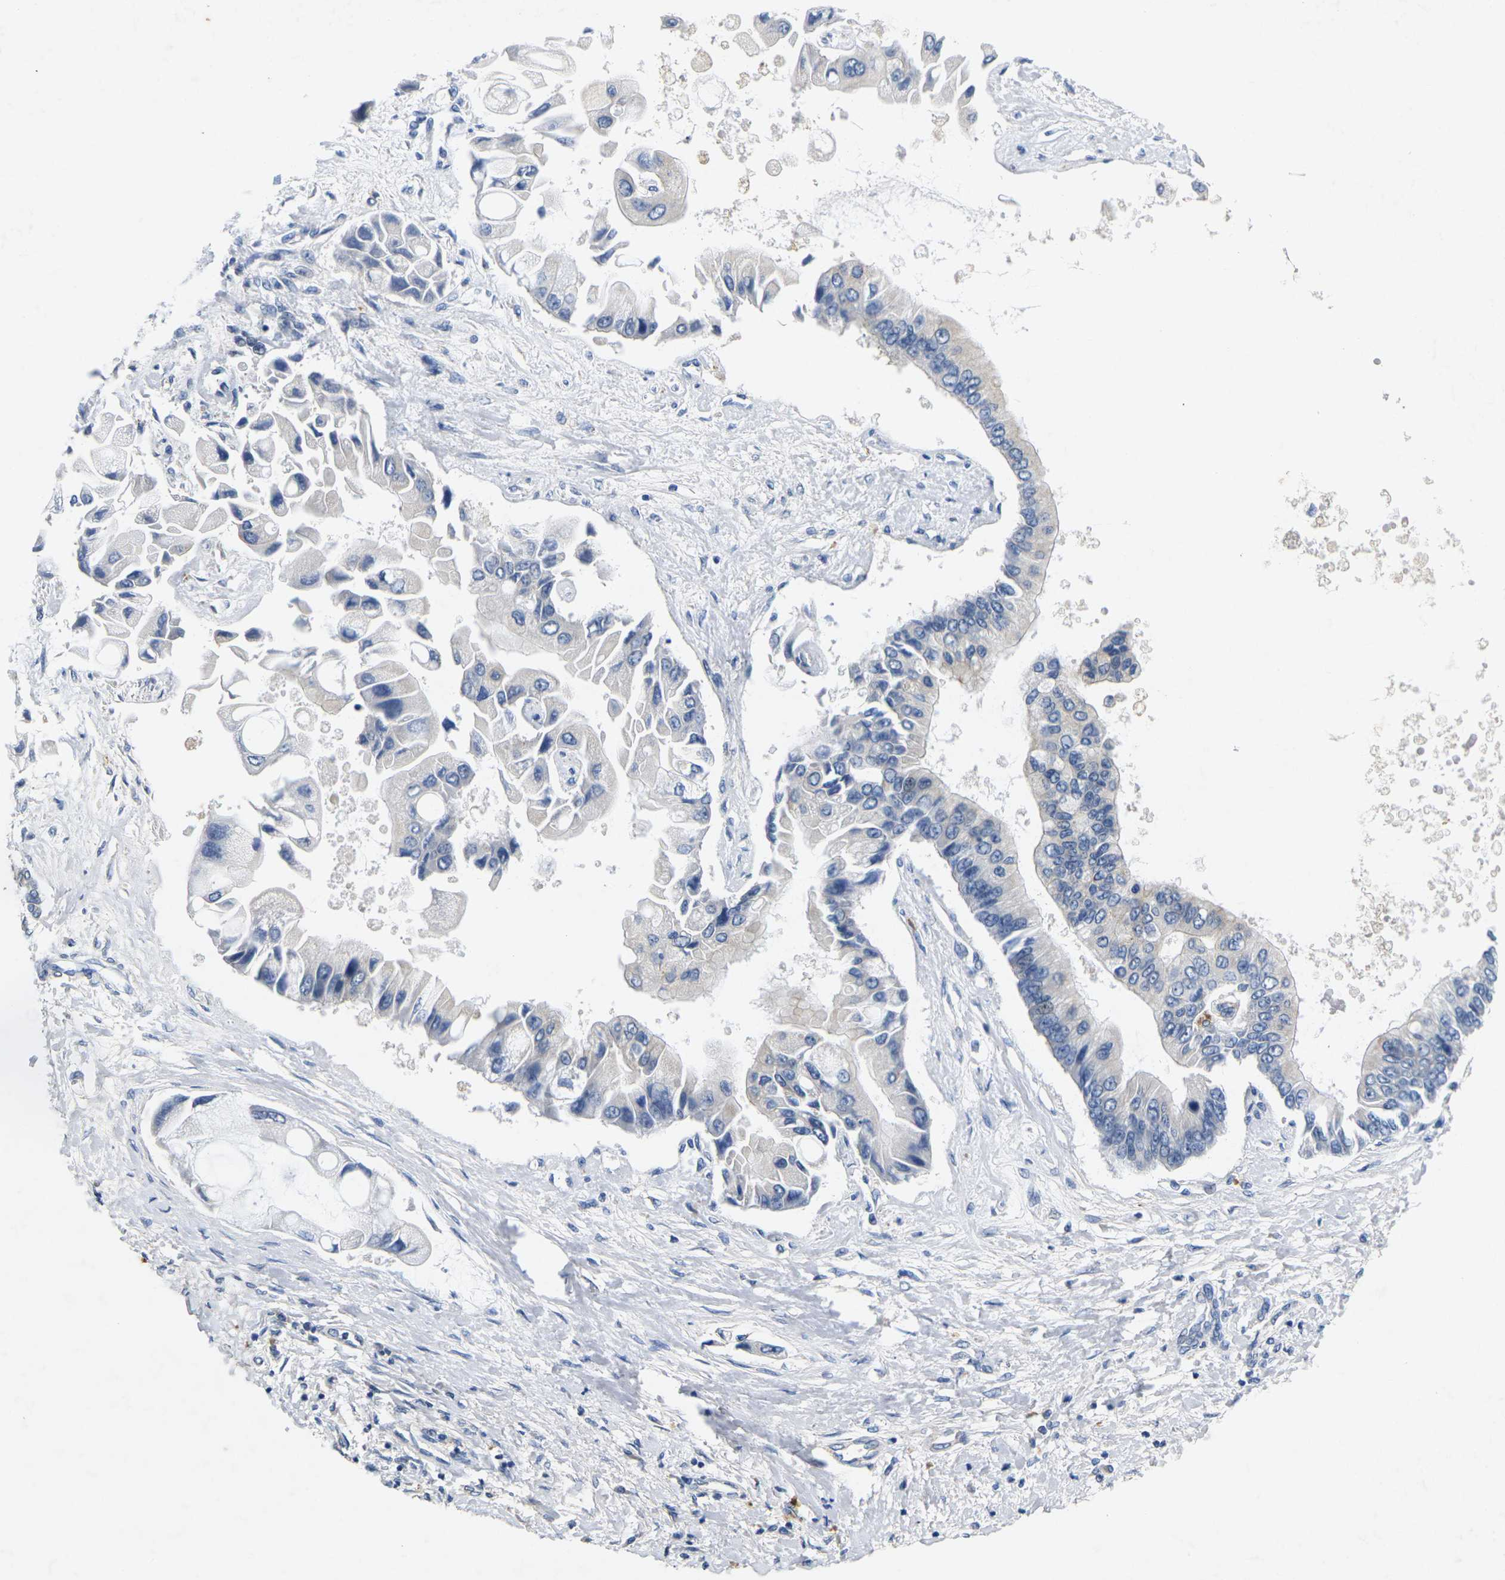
{"staining": {"intensity": "negative", "quantity": "none", "location": "none"}, "tissue": "liver cancer", "cell_type": "Tumor cells", "image_type": "cancer", "snomed": [{"axis": "morphology", "description": "Cholangiocarcinoma"}, {"axis": "topography", "description": "Liver"}], "caption": "IHC of human cholangiocarcinoma (liver) reveals no expression in tumor cells.", "gene": "NOCT", "patient": {"sex": "male", "age": 50}}